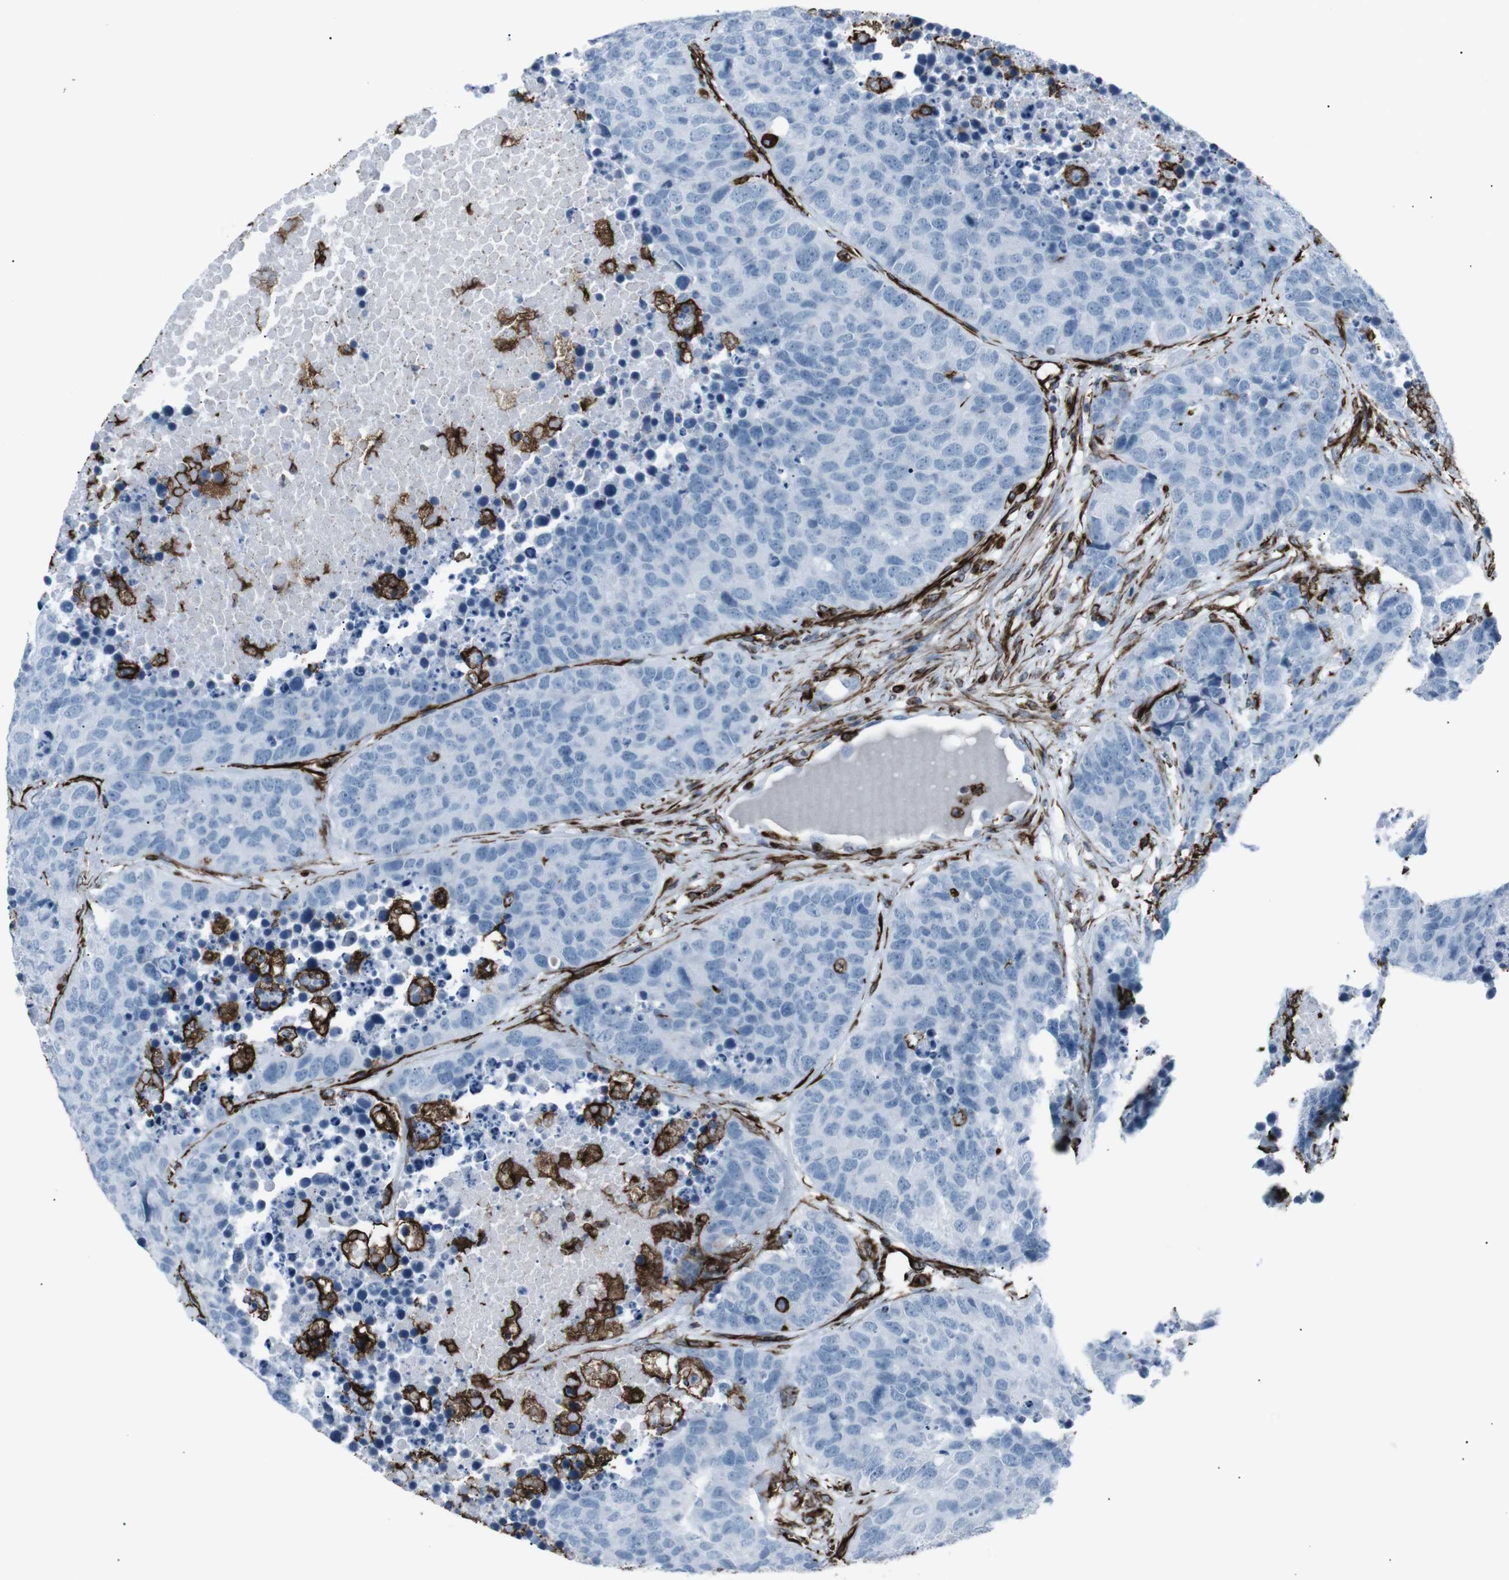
{"staining": {"intensity": "negative", "quantity": "none", "location": "none"}, "tissue": "carcinoid", "cell_type": "Tumor cells", "image_type": "cancer", "snomed": [{"axis": "morphology", "description": "Carcinoid, malignant, NOS"}, {"axis": "topography", "description": "Lung"}], "caption": "Carcinoid (malignant) stained for a protein using immunohistochemistry (IHC) demonstrates no staining tumor cells.", "gene": "ZDHHC6", "patient": {"sex": "male", "age": 60}}